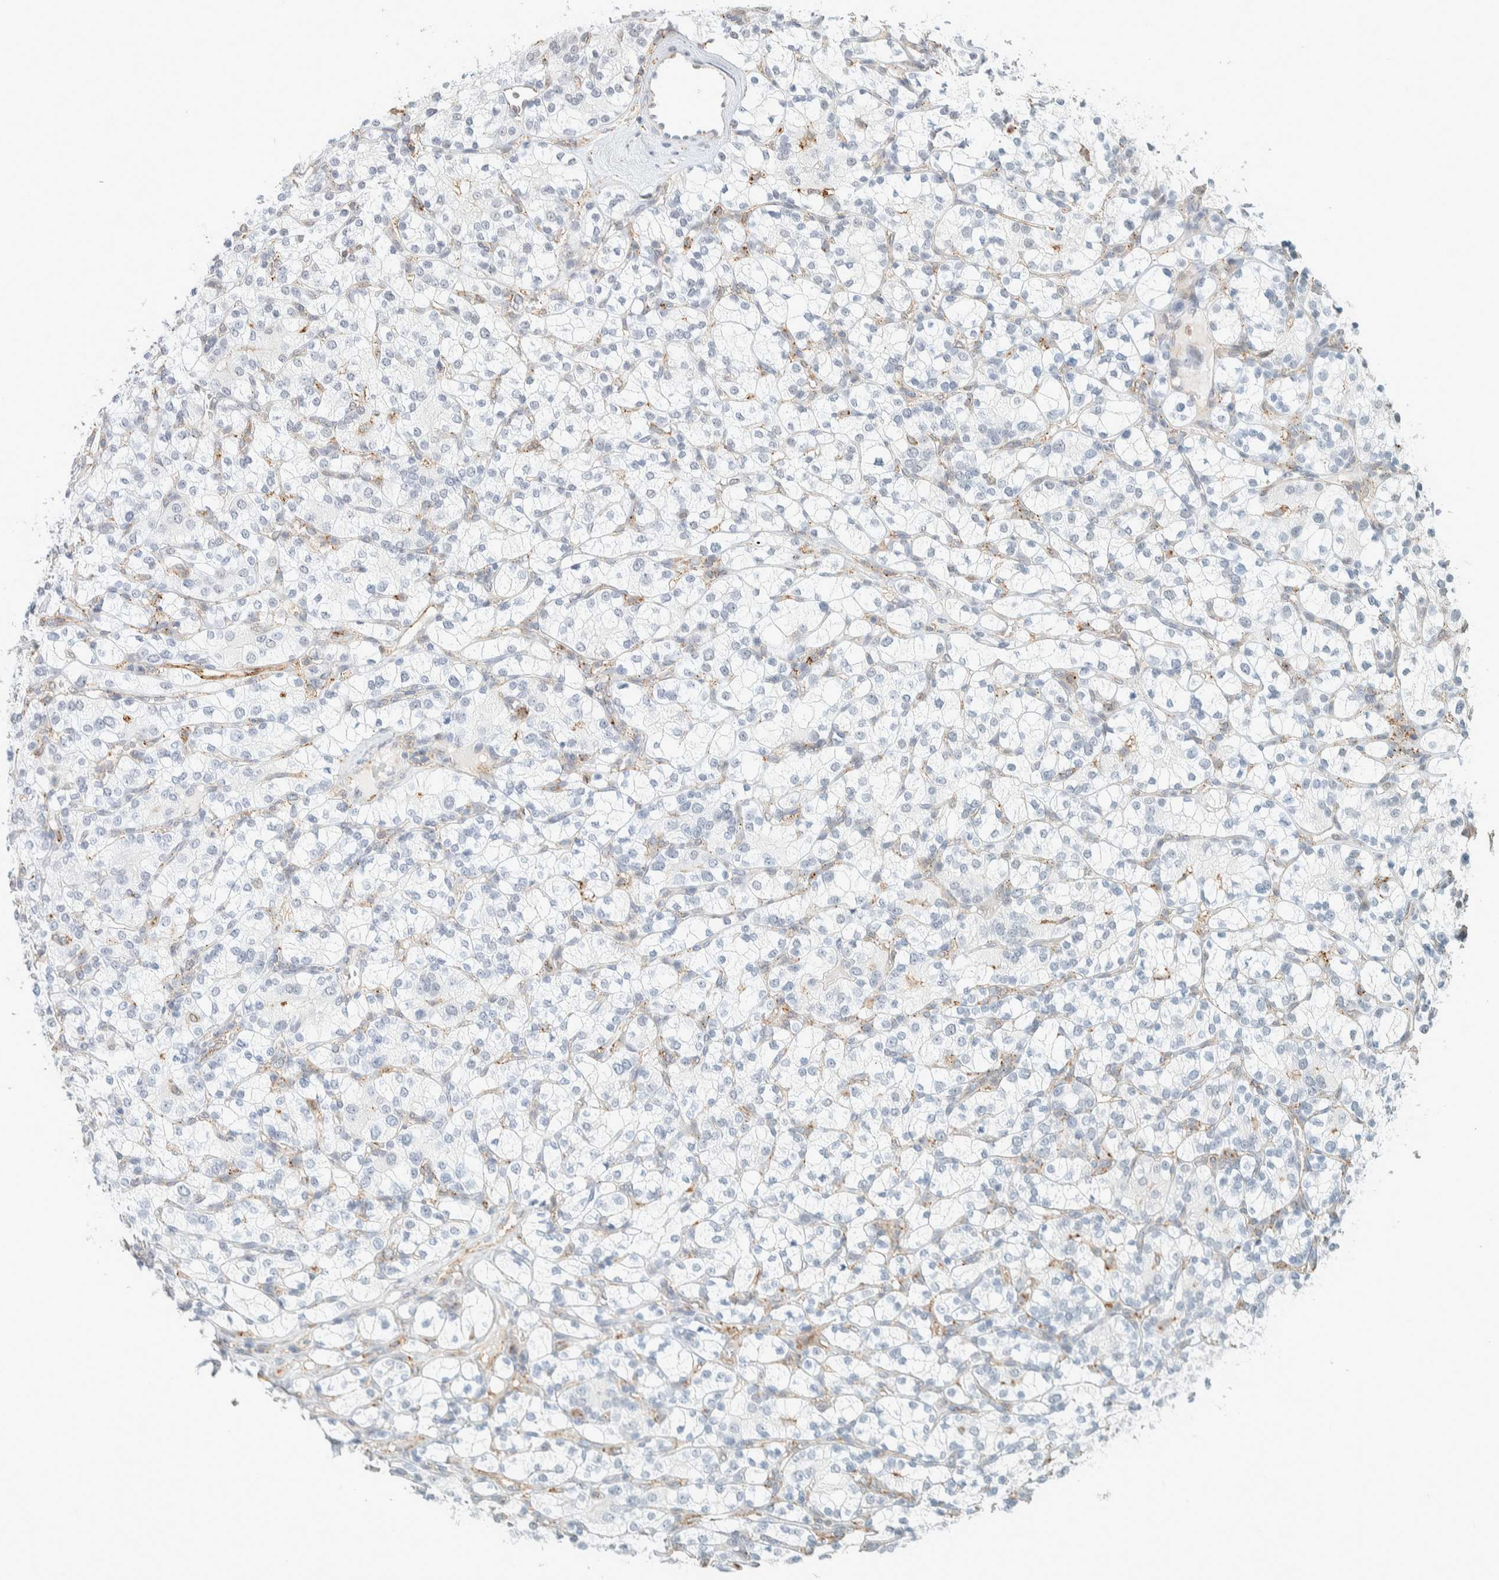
{"staining": {"intensity": "negative", "quantity": "none", "location": "none"}, "tissue": "renal cancer", "cell_type": "Tumor cells", "image_type": "cancer", "snomed": [{"axis": "morphology", "description": "Adenocarcinoma, NOS"}, {"axis": "topography", "description": "Kidney"}], "caption": "Immunohistochemistry photomicrograph of neoplastic tissue: human renal cancer stained with DAB (3,3'-diaminobenzidine) exhibits no significant protein expression in tumor cells.", "gene": "CDH17", "patient": {"sex": "male", "age": 77}}